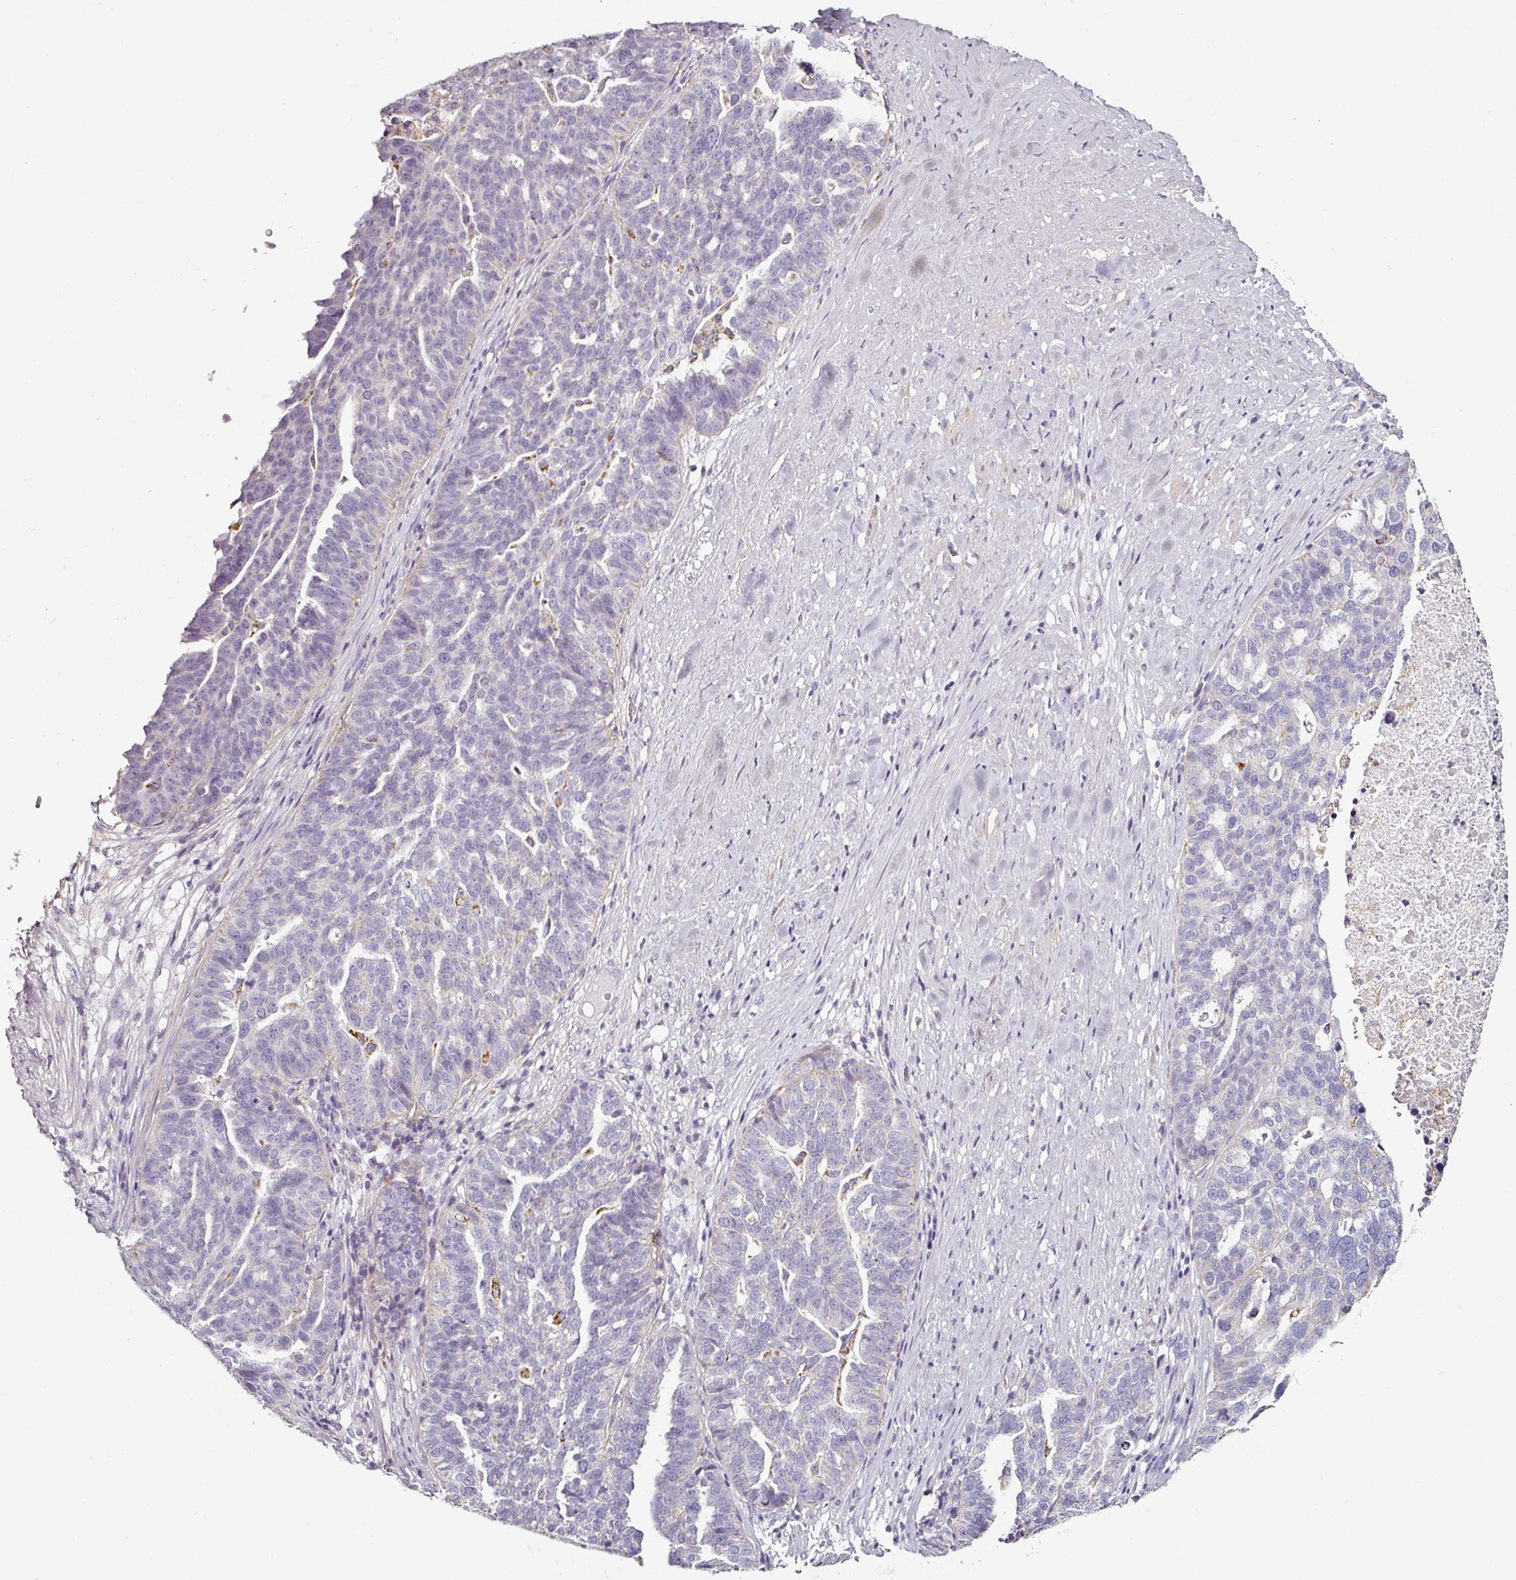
{"staining": {"intensity": "negative", "quantity": "none", "location": "none"}, "tissue": "ovarian cancer", "cell_type": "Tumor cells", "image_type": "cancer", "snomed": [{"axis": "morphology", "description": "Cystadenocarcinoma, serous, NOS"}, {"axis": "topography", "description": "Ovary"}], "caption": "An immunohistochemistry histopathology image of ovarian serous cystadenocarcinoma is shown. There is no staining in tumor cells of ovarian serous cystadenocarcinoma.", "gene": "CAP2", "patient": {"sex": "female", "age": 59}}